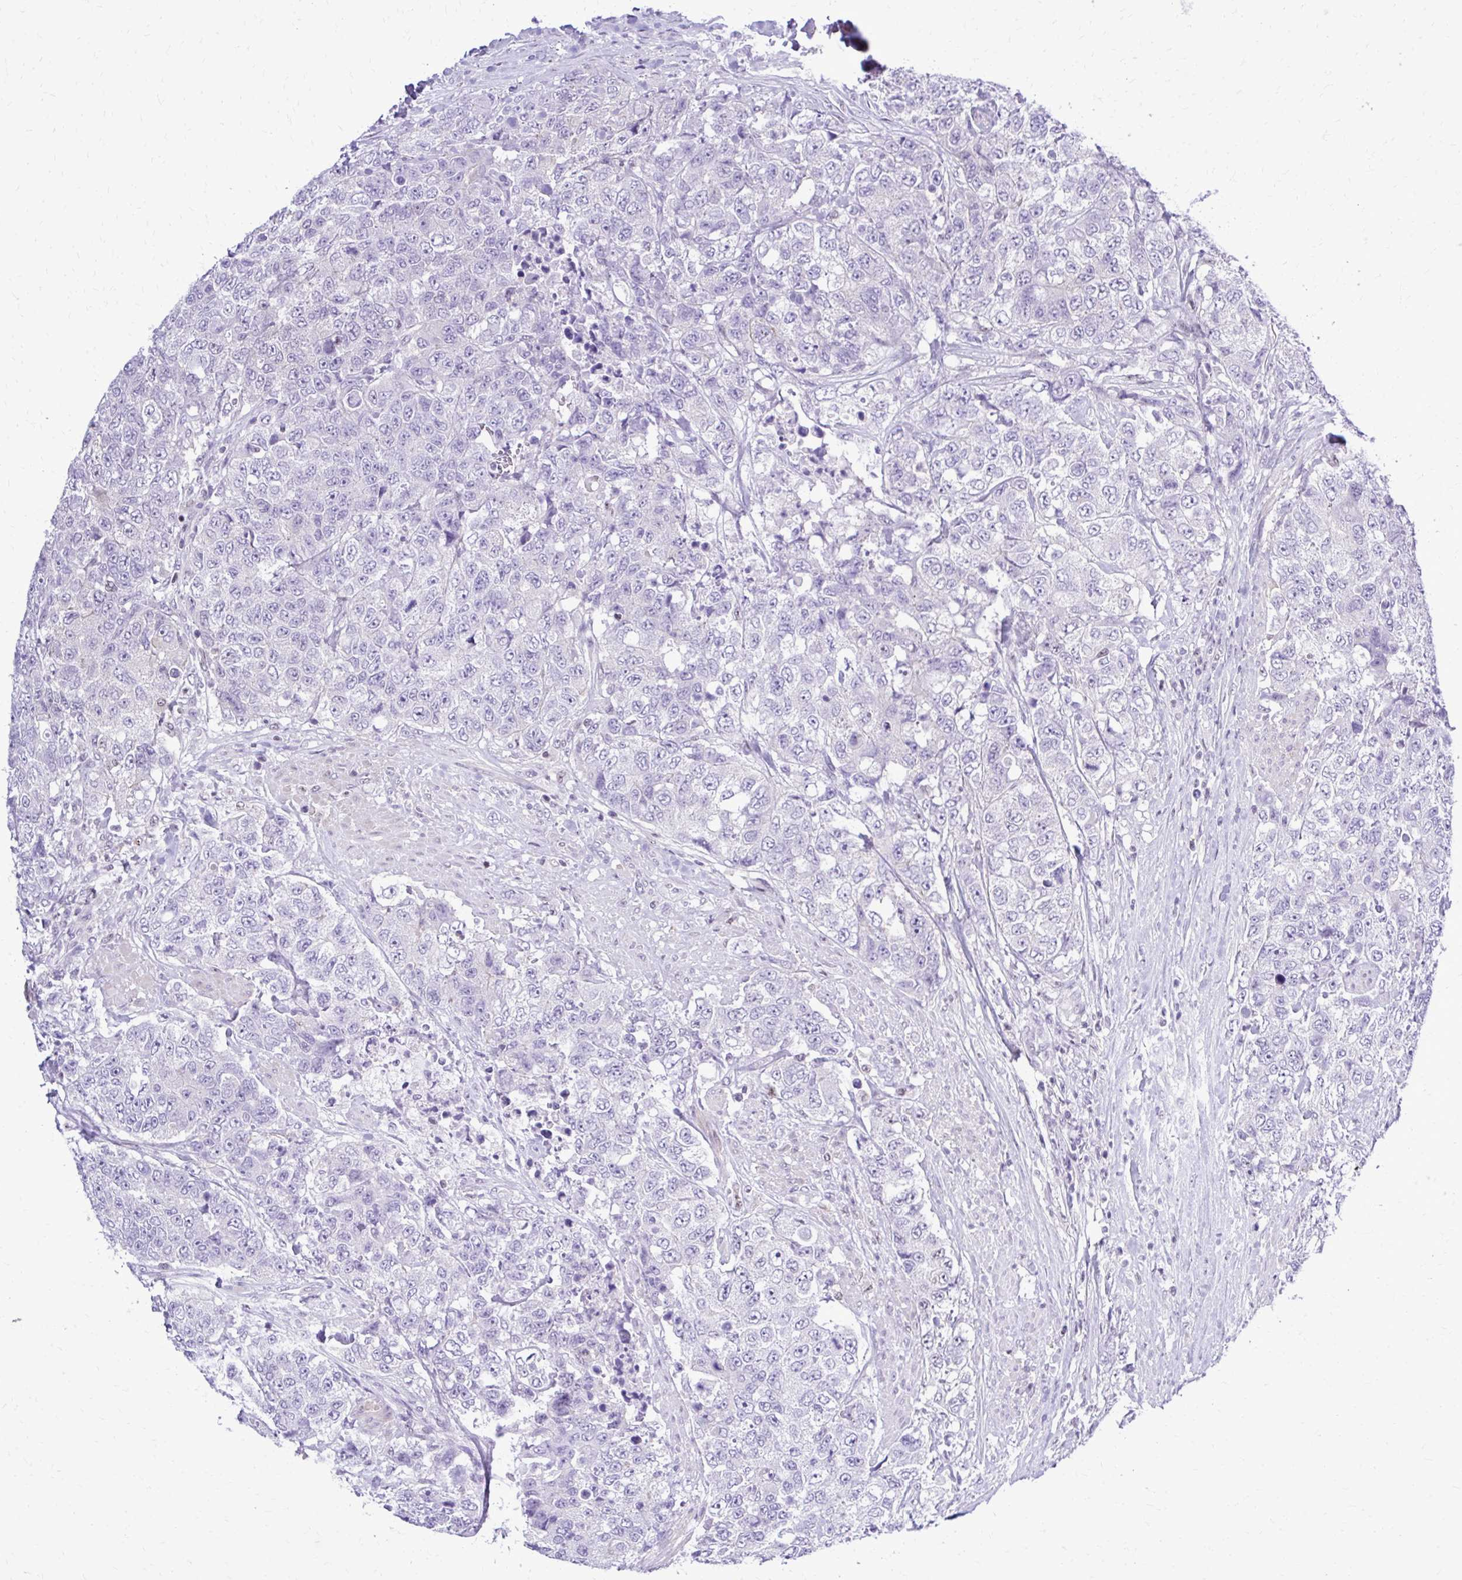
{"staining": {"intensity": "negative", "quantity": "none", "location": "none"}, "tissue": "urothelial cancer", "cell_type": "Tumor cells", "image_type": "cancer", "snomed": [{"axis": "morphology", "description": "Urothelial carcinoma, High grade"}, {"axis": "topography", "description": "Urinary bladder"}], "caption": "The IHC histopathology image has no significant staining in tumor cells of urothelial cancer tissue. Nuclei are stained in blue.", "gene": "RASL11B", "patient": {"sex": "female", "age": 78}}